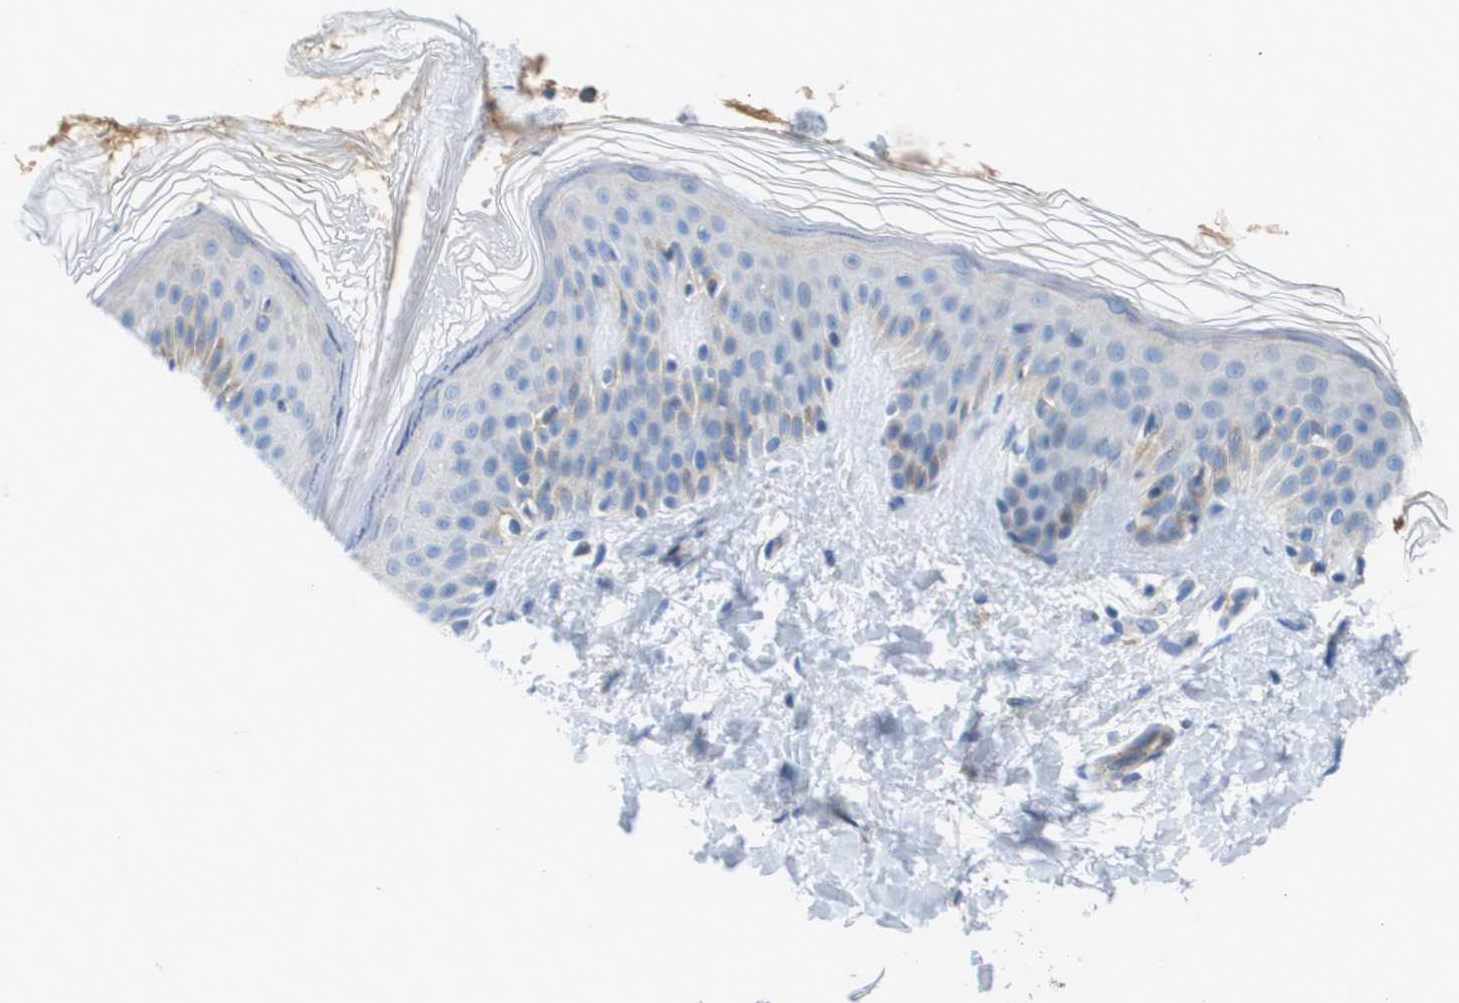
{"staining": {"intensity": "negative", "quantity": "none", "location": "none"}, "tissue": "skin", "cell_type": "Fibroblasts", "image_type": "normal", "snomed": [{"axis": "morphology", "description": "Normal tissue, NOS"}, {"axis": "topography", "description": "Skin"}], "caption": "Human skin stained for a protein using immunohistochemistry exhibits no staining in fibroblasts.", "gene": "MYH11", "patient": {"sex": "male", "age": 40}}